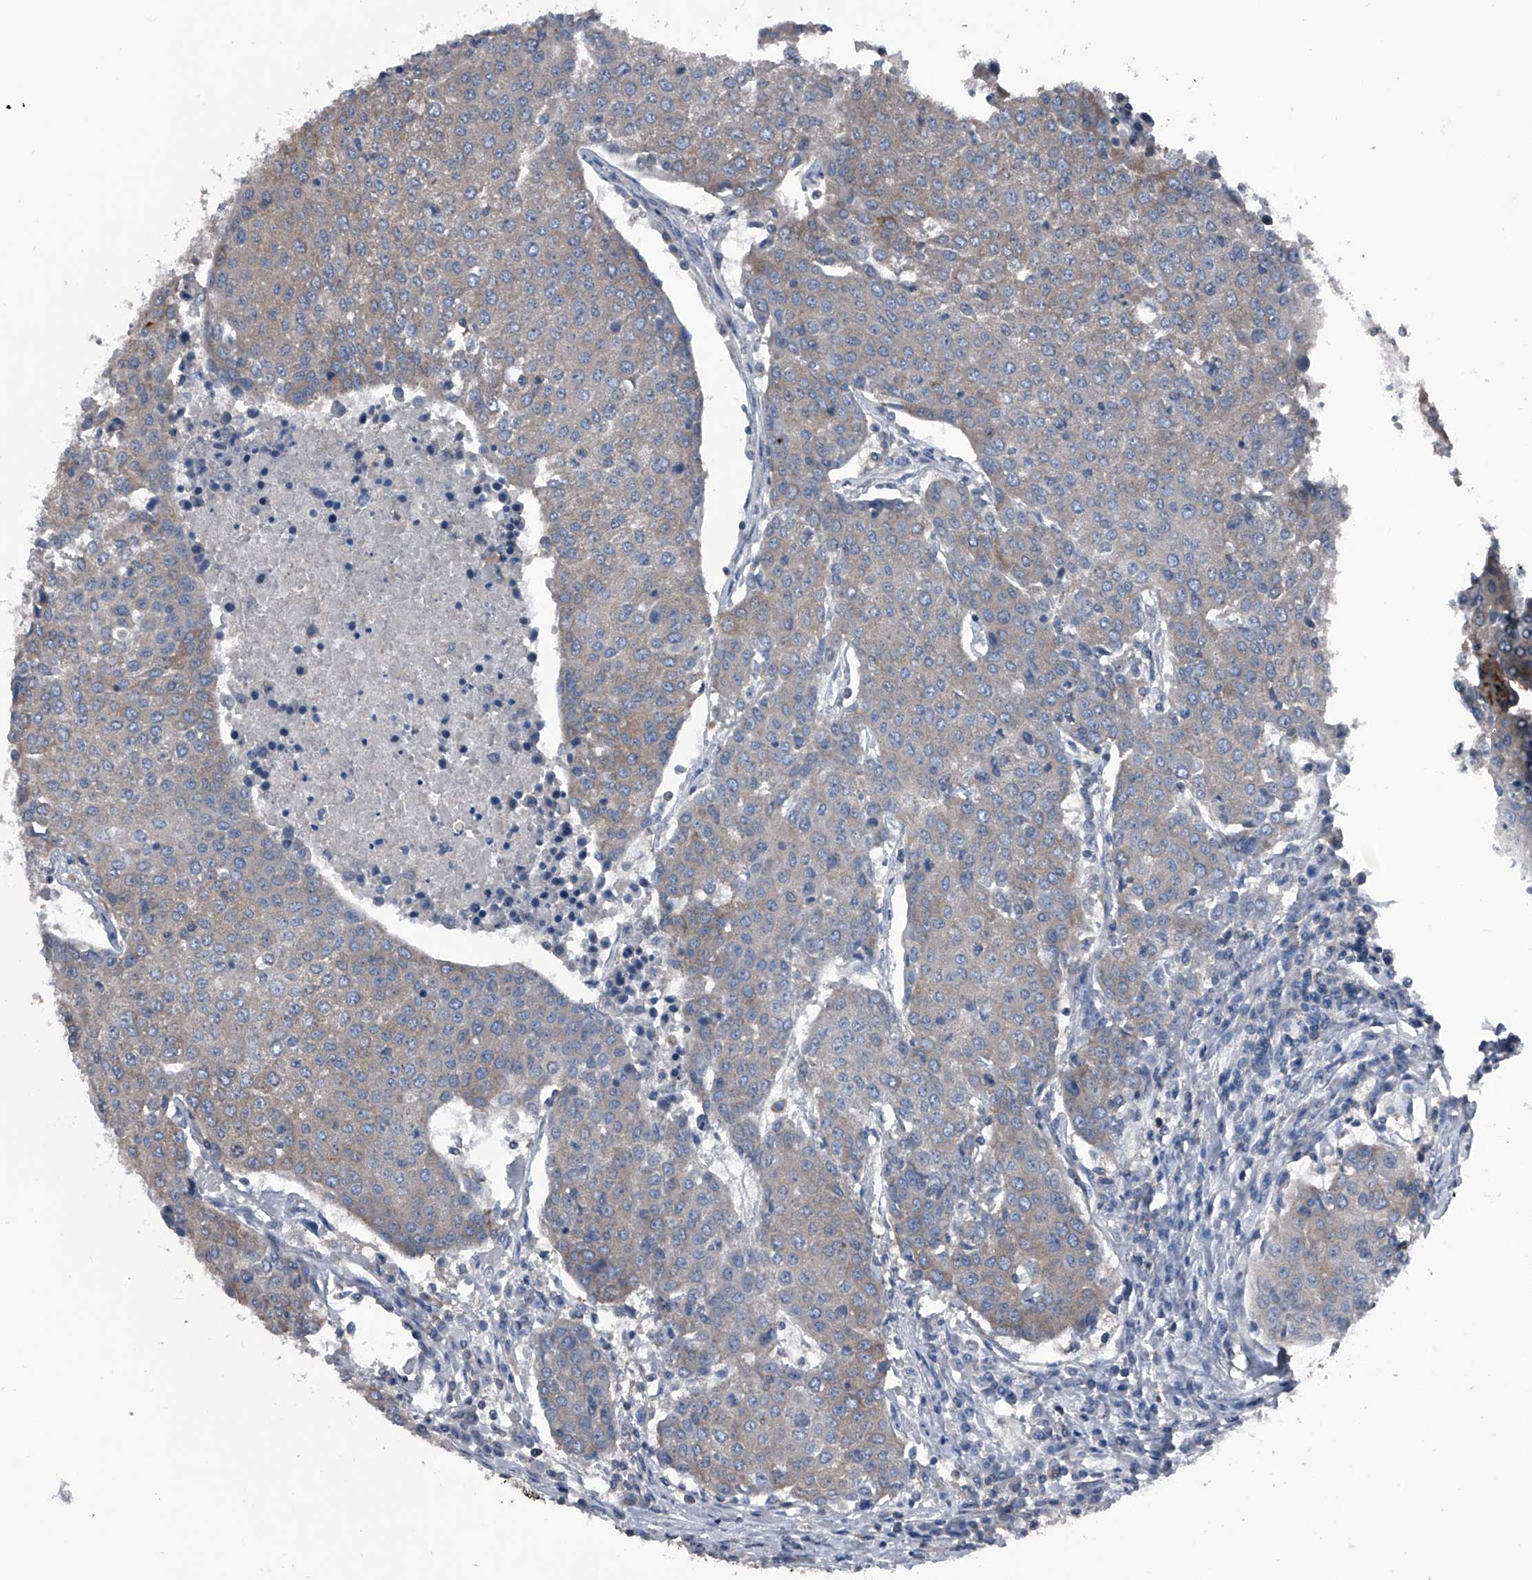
{"staining": {"intensity": "weak", "quantity": "<25%", "location": "cytoplasmic/membranous"}, "tissue": "urothelial cancer", "cell_type": "Tumor cells", "image_type": "cancer", "snomed": [{"axis": "morphology", "description": "Urothelial carcinoma, High grade"}, {"axis": "topography", "description": "Urinary bladder"}], "caption": "This is an immunohistochemistry photomicrograph of human high-grade urothelial carcinoma. There is no expression in tumor cells.", "gene": "PIP5K1A", "patient": {"sex": "female", "age": 85}}